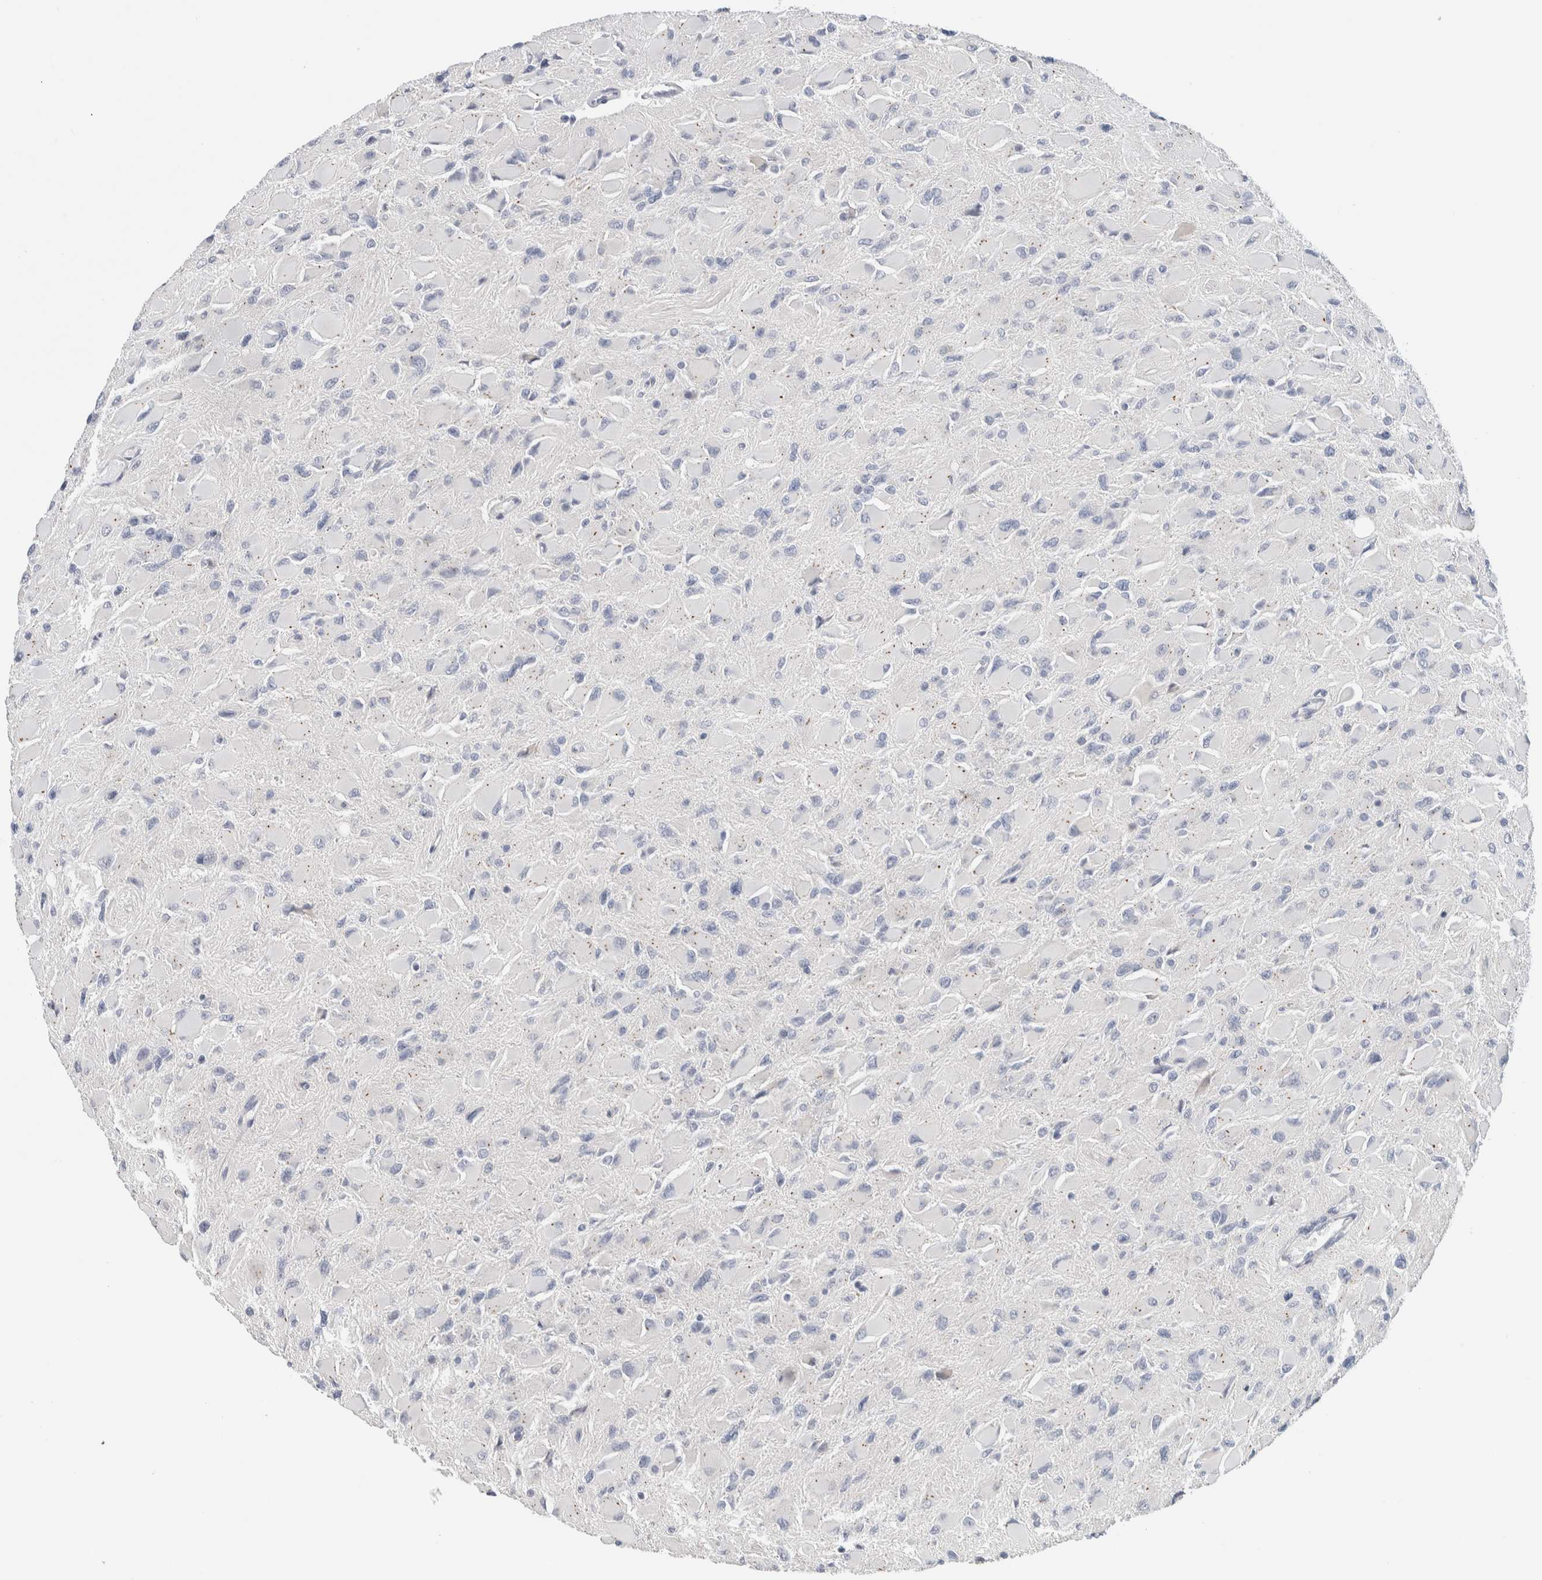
{"staining": {"intensity": "negative", "quantity": "none", "location": "none"}, "tissue": "glioma", "cell_type": "Tumor cells", "image_type": "cancer", "snomed": [{"axis": "morphology", "description": "Glioma, malignant, High grade"}, {"axis": "topography", "description": "Cerebral cortex"}], "caption": "Glioma stained for a protein using IHC demonstrates no expression tumor cells.", "gene": "SCN2A", "patient": {"sex": "female", "age": 36}}